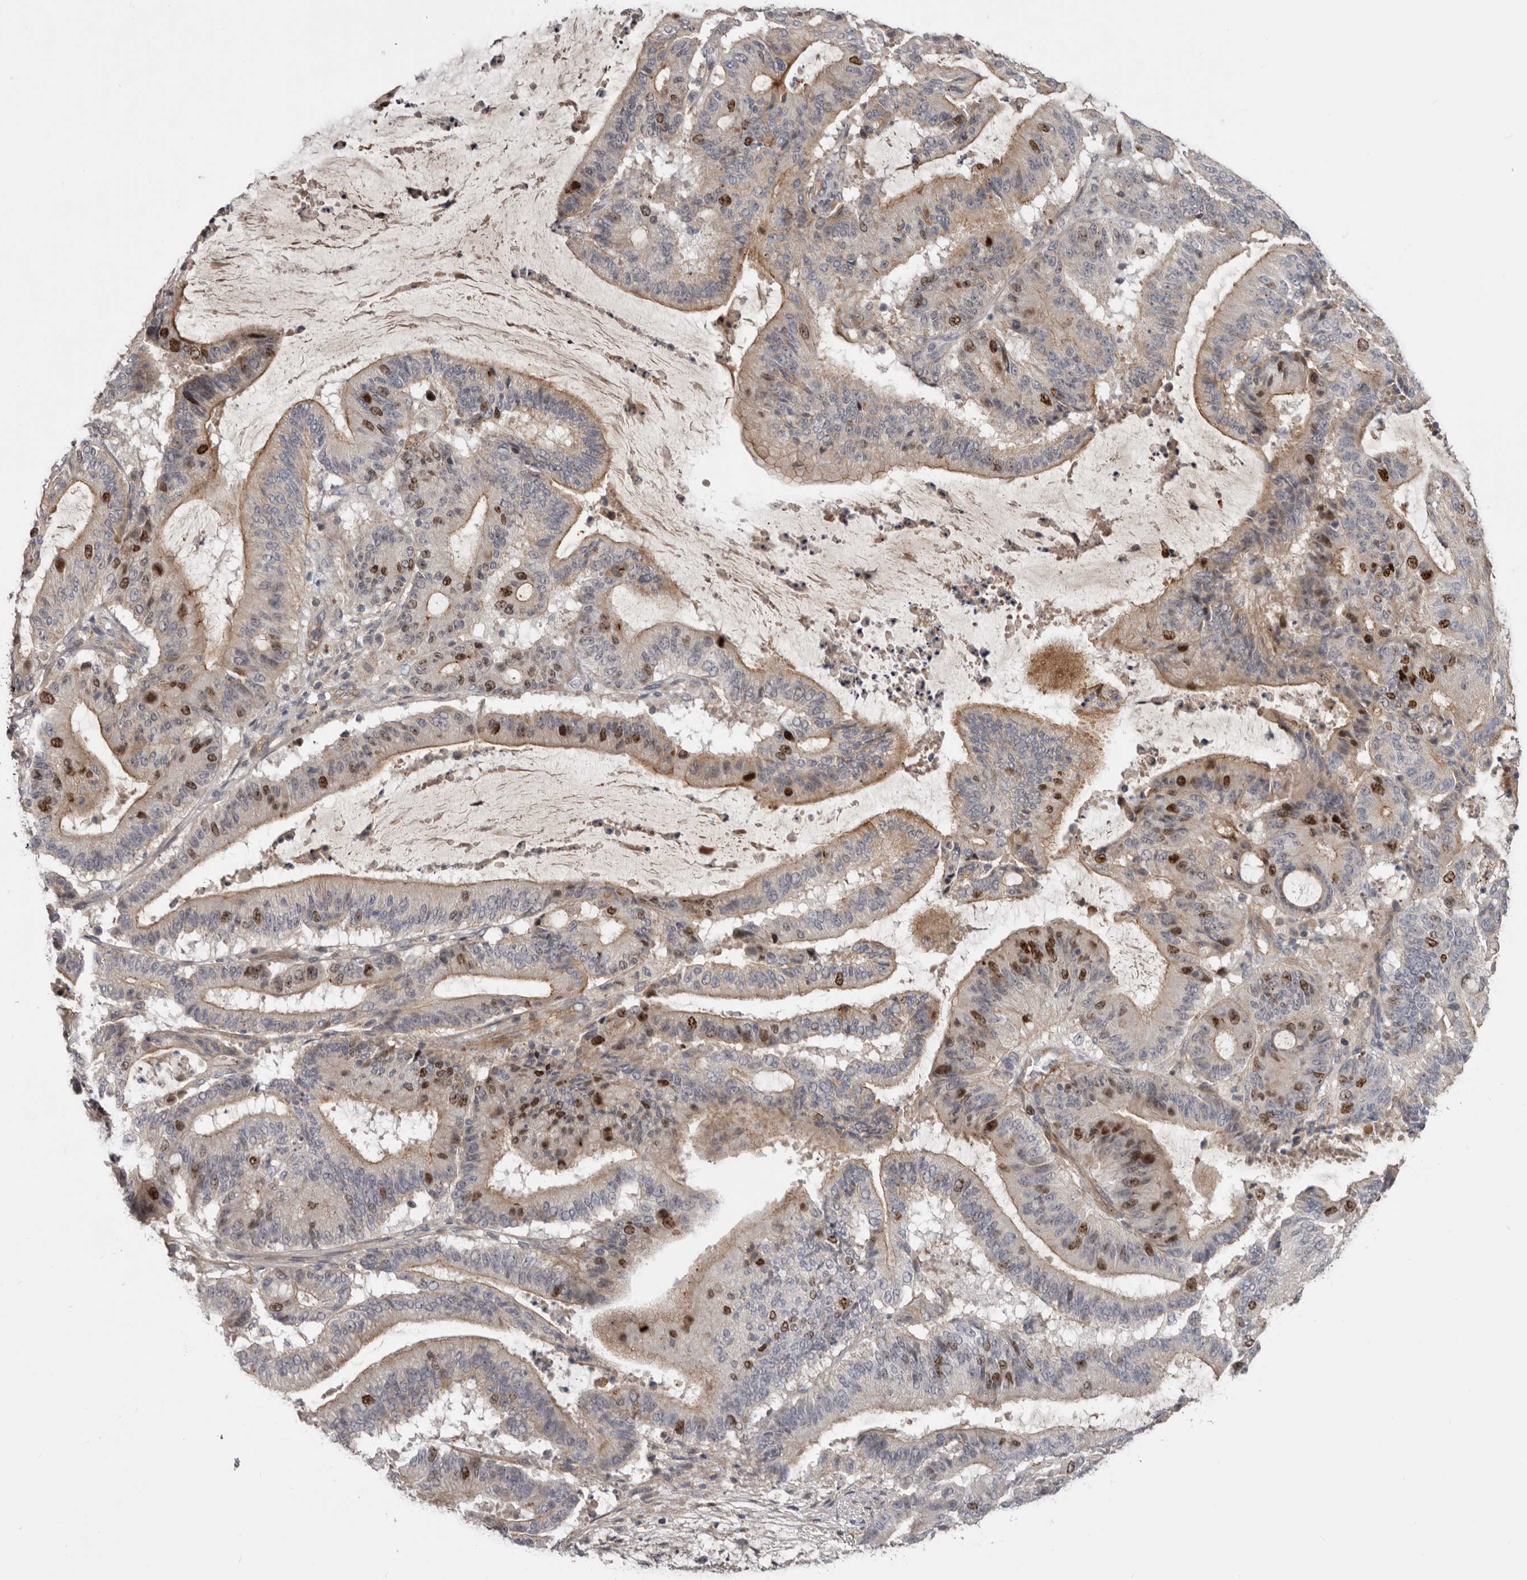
{"staining": {"intensity": "strong", "quantity": "25%-75%", "location": "nuclear"}, "tissue": "liver cancer", "cell_type": "Tumor cells", "image_type": "cancer", "snomed": [{"axis": "morphology", "description": "Normal tissue, NOS"}, {"axis": "morphology", "description": "Cholangiocarcinoma"}, {"axis": "topography", "description": "Liver"}, {"axis": "topography", "description": "Peripheral nerve tissue"}], "caption": "This is an image of immunohistochemistry (IHC) staining of liver cancer, which shows strong positivity in the nuclear of tumor cells.", "gene": "CDCA8", "patient": {"sex": "female", "age": 73}}